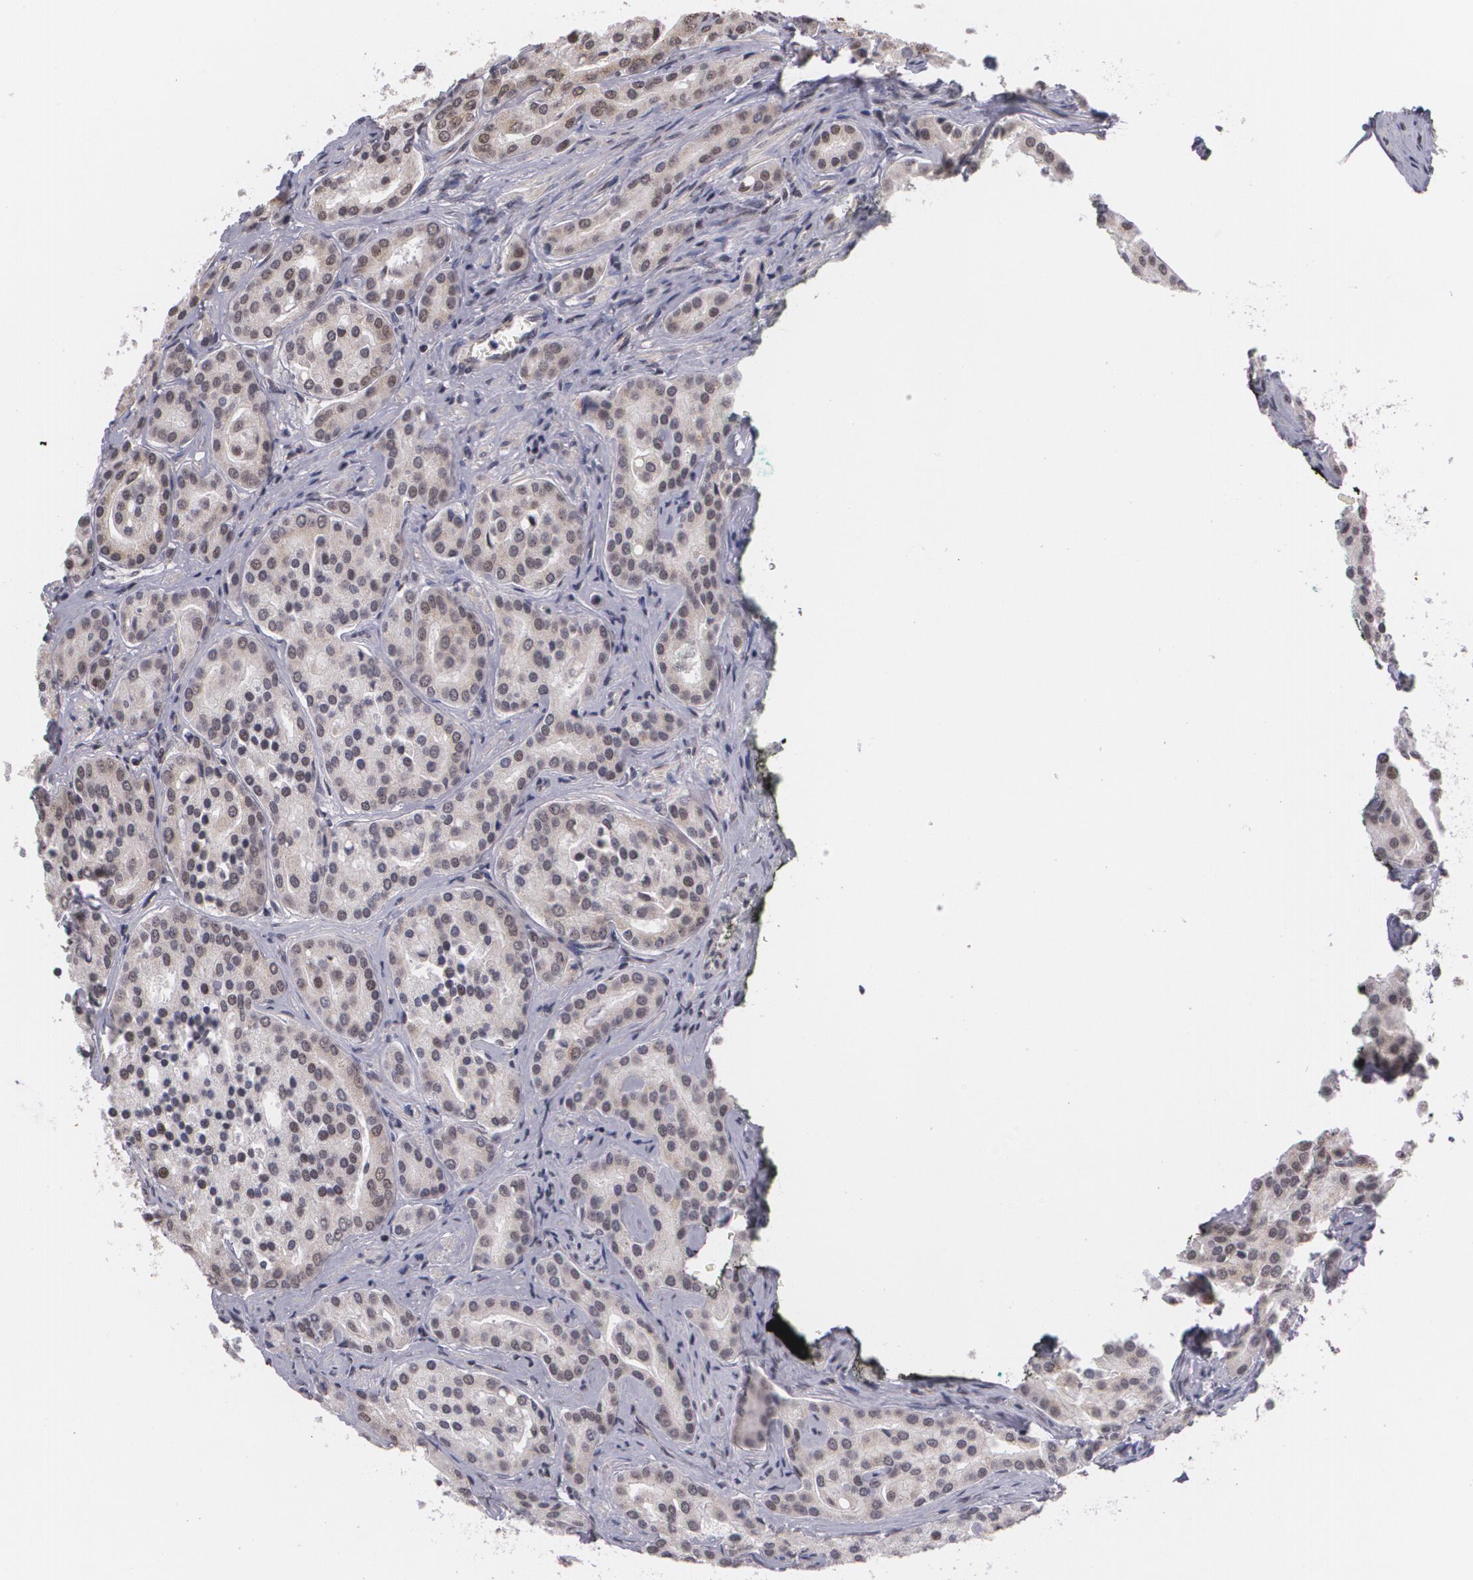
{"staining": {"intensity": "moderate", "quantity": ">75%", "location": "cytoplasmic/membranous,nuclear"}, "tissue": "prostate cancer", "cell_type": "Tumor cells", "image_type": "cancer", "snomed": [{"axis": "morphology", "description": "Adenocarcinoma, High grade"}, {"axis": "topography", "description": "Prostate"}], "caption": "Prostate cancer (high-grade adenocarcinoma) stained with a protein marker reveals moderate staining in tumor cells.", "gene": "ALX1", "patient": {"sex": "male", "age": 64}}